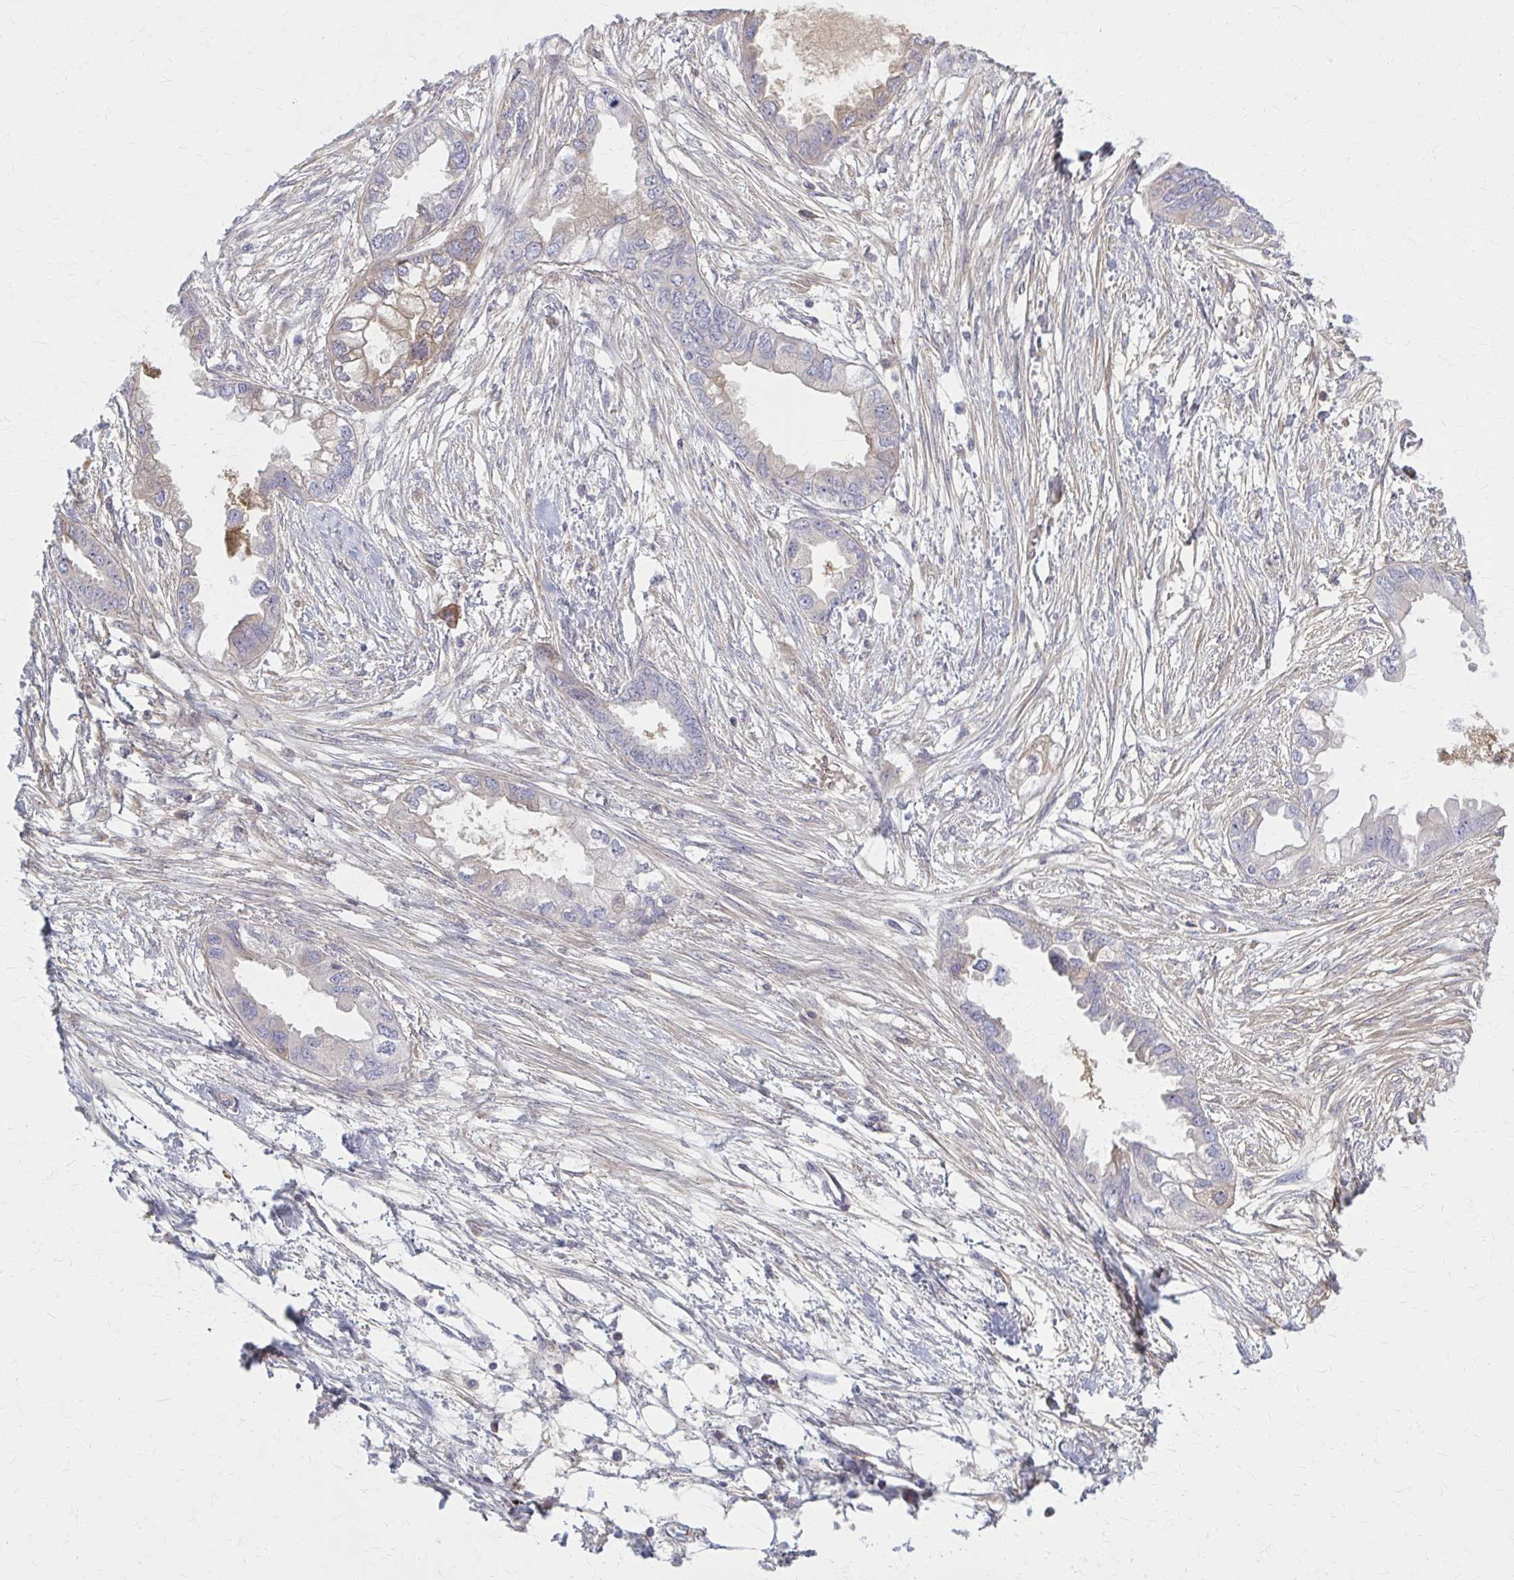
{"staining": {"intensity": "weak", "quantity": "<25%", "location": "cytoplasmic/membranous"}, "tissue": "endometrial cancer", "cell_type": "Tumor cells", "image_type": "cancer", "snomed": [{"axis": "morphology", "description": "Adenocarcinoma, NOS"}, {"axis": "morphology", "description": "Adenocarcinoma, metastatic, NOS"}, {"axis": "topography", "description": "Adipose tissue"}, {"axis": "topography", "description": "Endometrium"}], "caption": "Immunohistochemistry of human endometrial cancer reveals no expression in tumor cells.", "gene": "SERPIND1", "patient": {"sex": "female", "age": 67}}